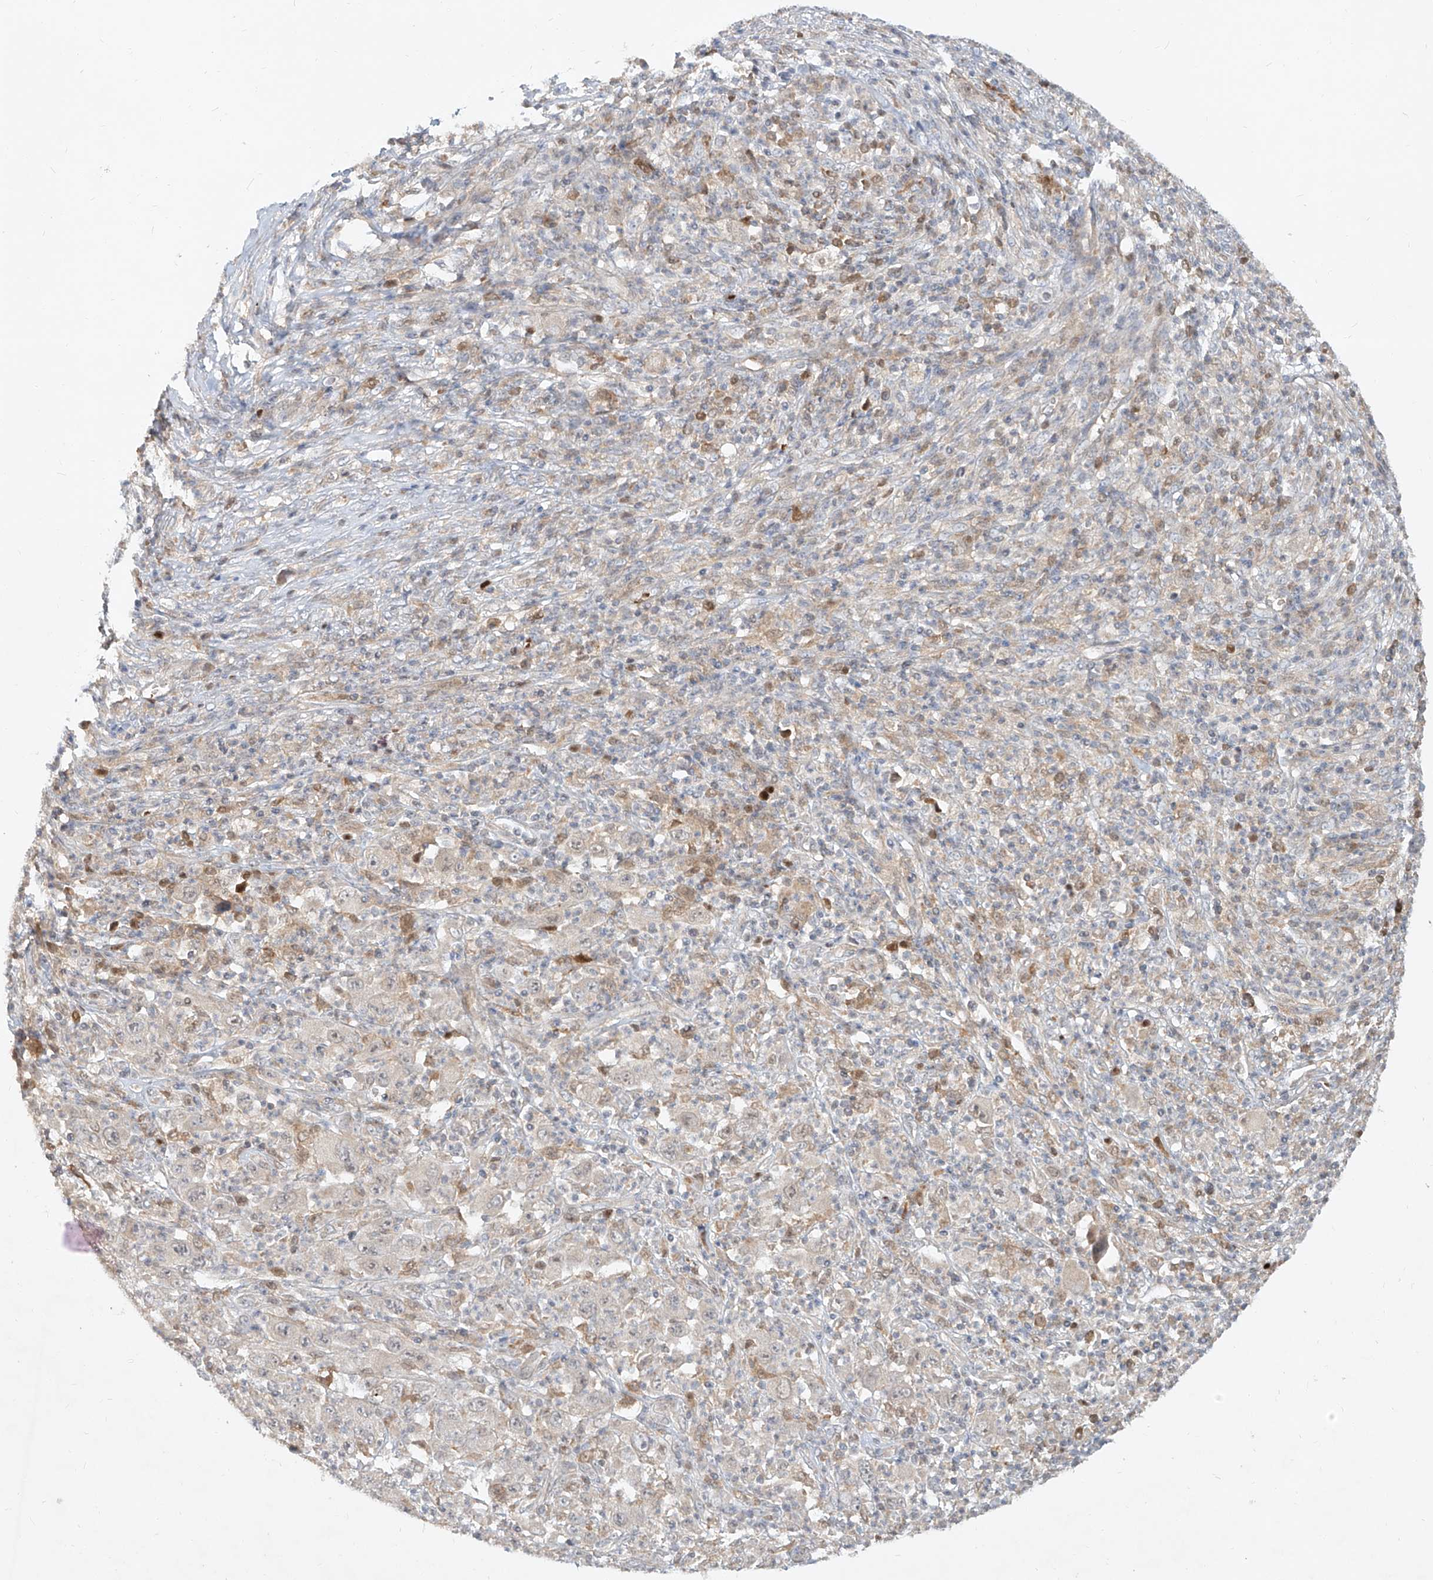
{"staining": {"intensity": "moderate", "quantity": "25%-75%", "location": "nuclear"}, "tissue": "melanoma", "cell_type": "Tumor cells", "image_type": "cancer", "snomed": [{"axis": "morphology", "description": "Malignant melanoma, Metastatic site"}, {"axis": "topography", "description": "Skin"}], "caption": "Tumor cells display moderate nuclear positivity in about 25%-75% of cells in malignant melanoma (metastatic site).", "gene": "FGD2", "patient": {"sex": "female", "age": 56}}